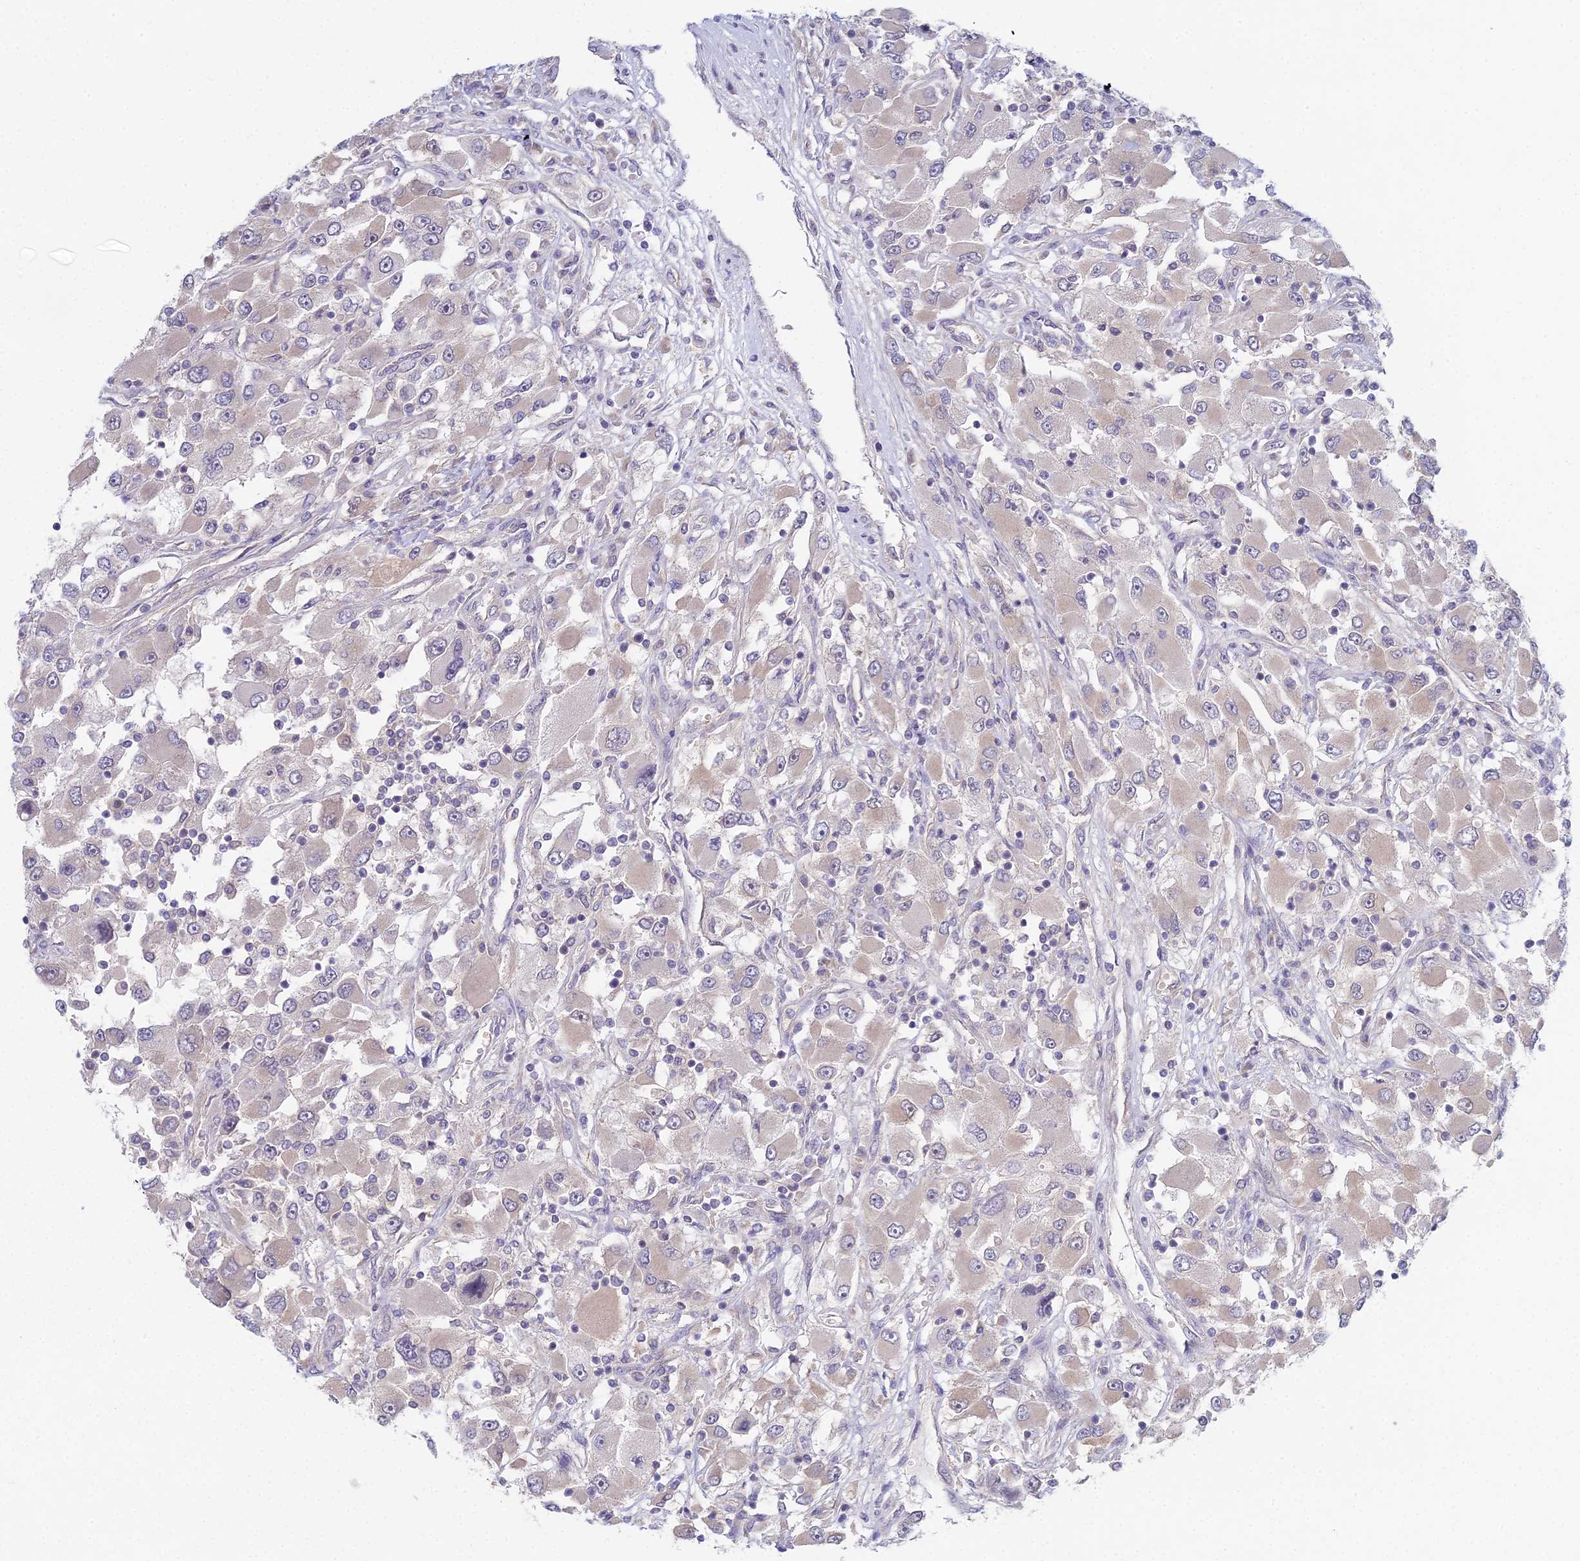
{"staining": {"intensity": "weak", "quantity": "25%-75%", "location": "cytoplasmic/membranous"}, "tissue": "renal cancer", "cell_type": "Tumor cells", "image_type": "cancer", "snomed": [{"axis": "morphology", "description": "Adenocarcinoma, NOS"}, {"axis": "topography", "description": "Kidney"}], "caption": "Immunohistochemistry (IHC) of renal cancer exhibits low levels of weak cytoplasmic/membranous expression in approximately 25%-75% of tumor cells. The staining is performed using DAB (3,3'-diaminobenzidine) brown chromogen to label protein expression. The nuclei are counter-stained blue using hematoxylin.", "gene": "METTL26", "patient": {"sex": "female", "age": 52}}